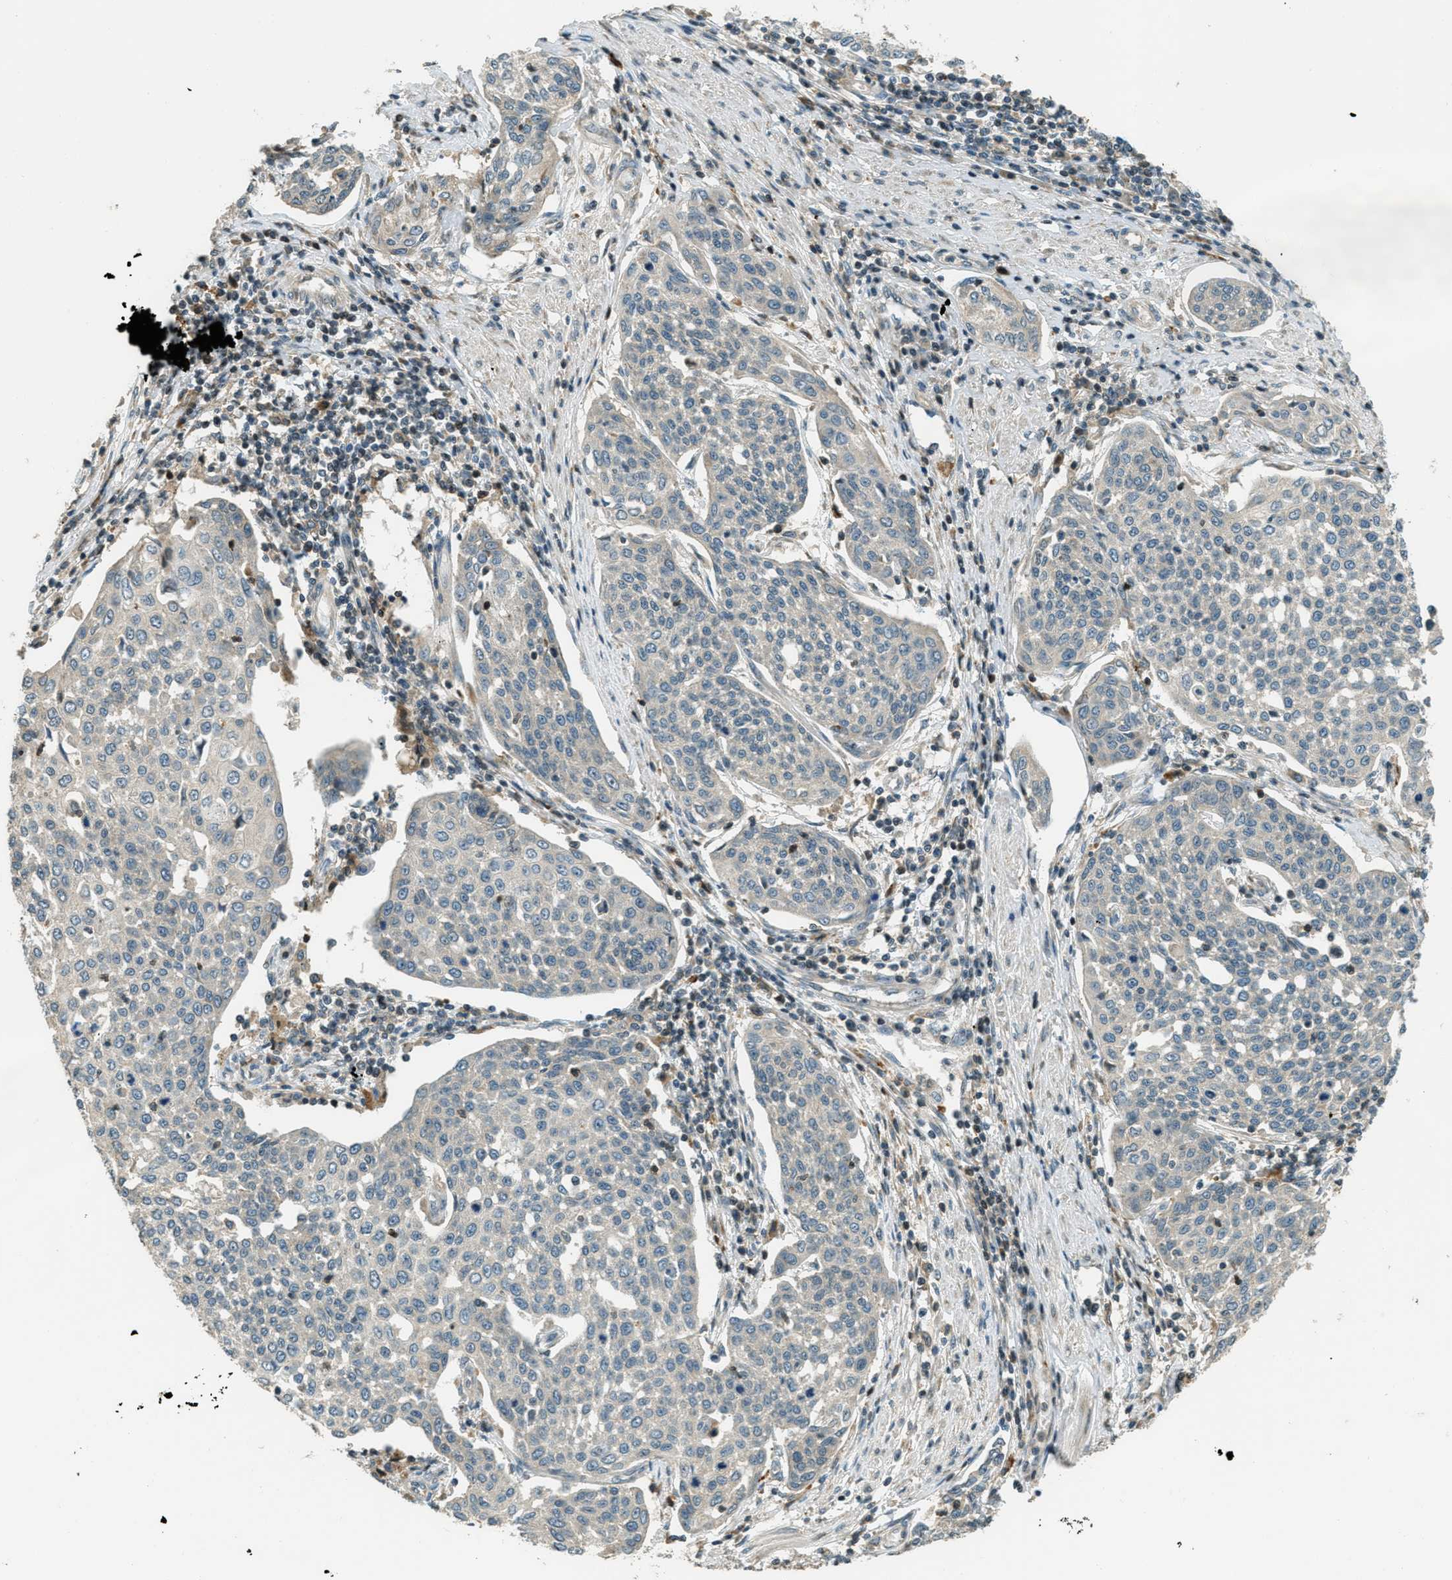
{"staining": {"intensity": "negative", "quantity": "none", "location": "none"}, "tissue": "cervical cancer", "cell_type": "Tumor cells", "image_type": "cancer", "snomed": [{"axis": "morphology", "description": "Squamous cell carcinoma, NOS"}, {"axis": "topography", "description": "Cervix"}], "caption": "DAB immunohistochemical staining of human cervical cancer (squamous cell carcinoma) reveals no significant staining in tumor cells.", "gene": "PTPN23", "patient": {"sex": "female", "age": 34}}